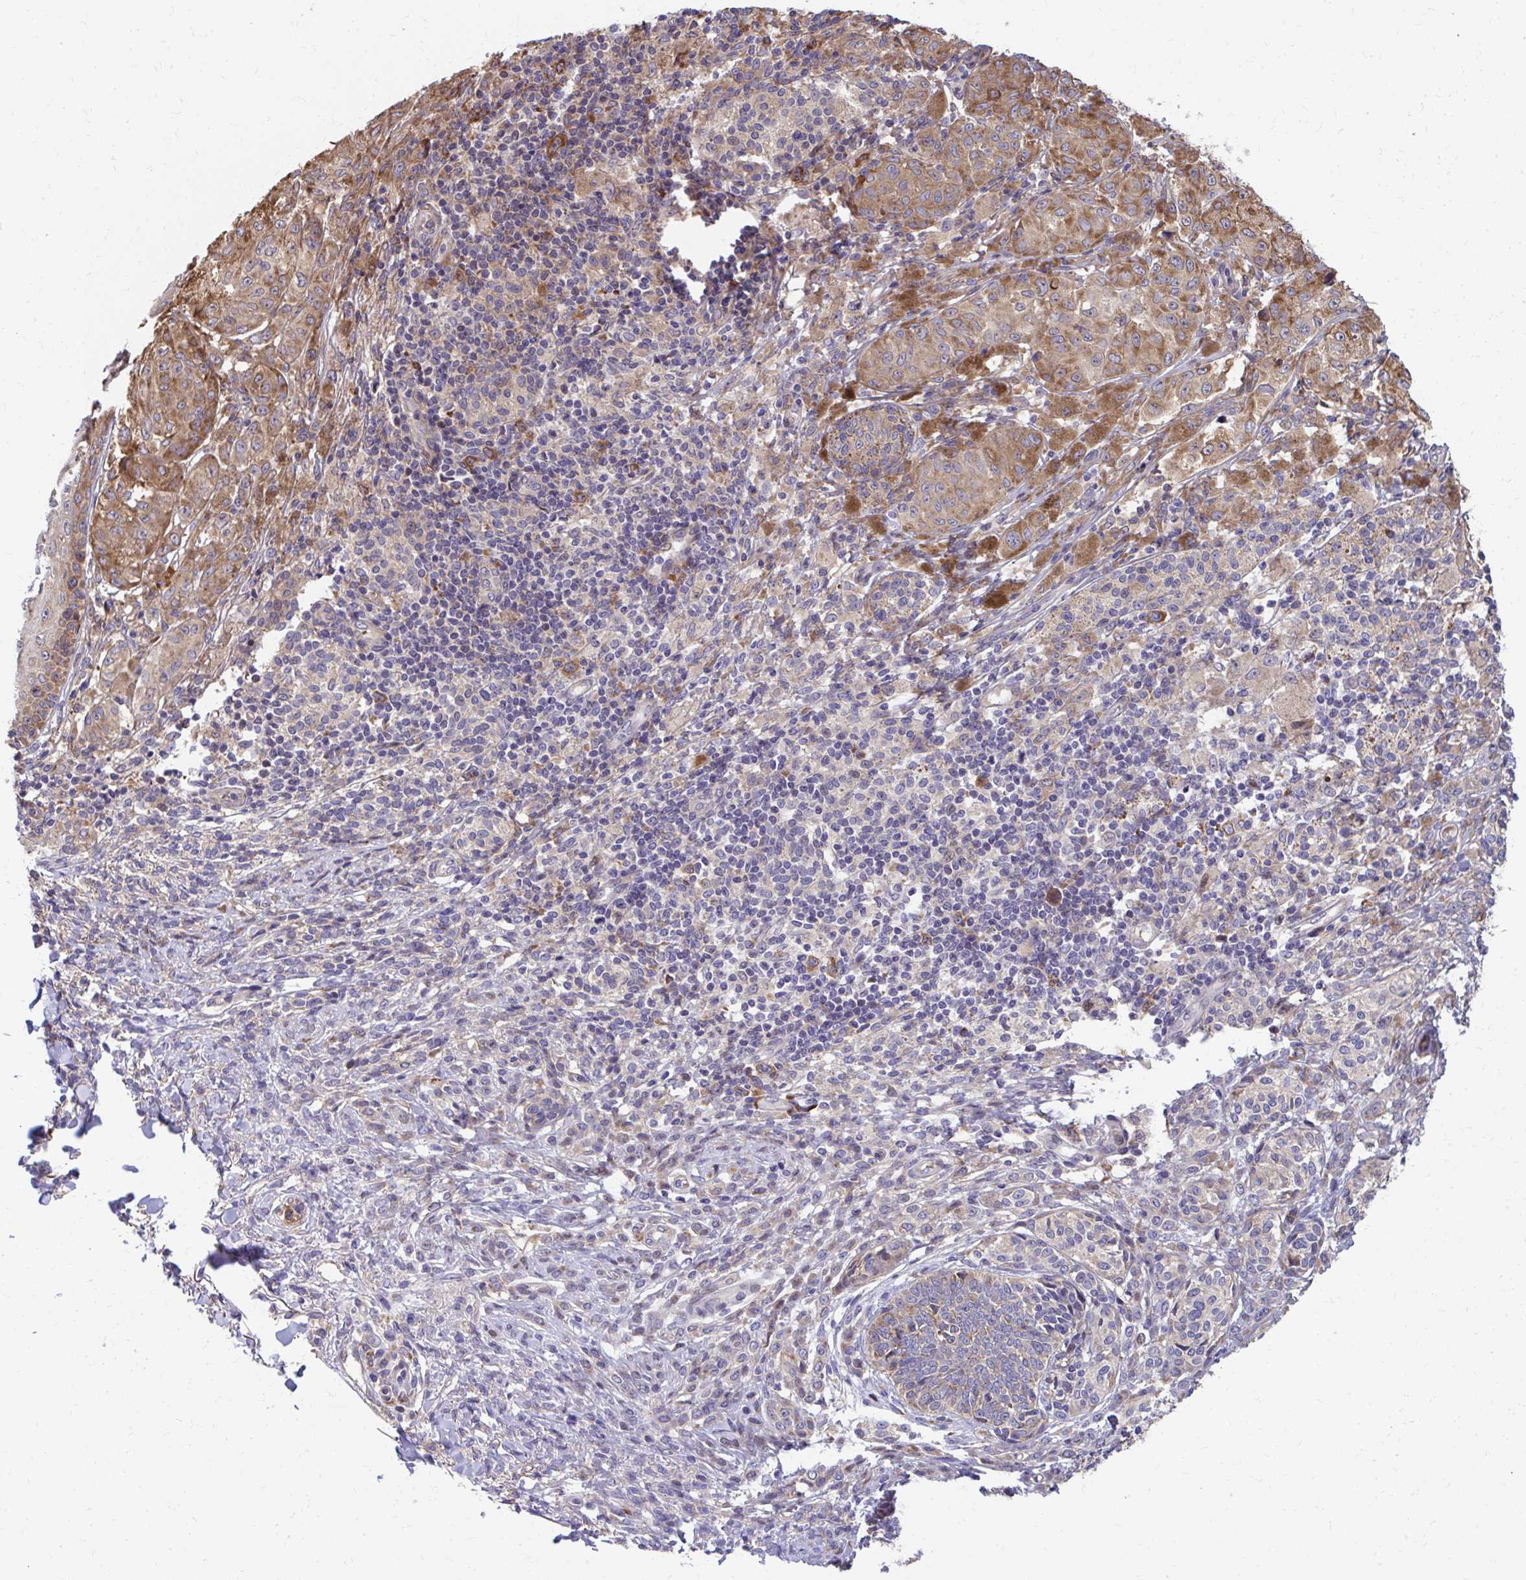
{"staining": {"intensity": "moderate", "quantity": "<25%", "location": "cytoplasmic/membranous"}, "tissue": "melanoma", "cell_type": "Tumor cells", "image_type": "cancer", "snomed": [{"axis": "morphology", "description": "Malignant melanoma, NOS"}, {"axis": "topography", "description": "Skin"}], "caption": "A low amount of moderate cytoplasmic/membranous staining is appreciated in about <25% of tumor cells in malignant melanoma tissue.", "gene": "ZNF778", "patient": {"sex": "male", "age": 42}}